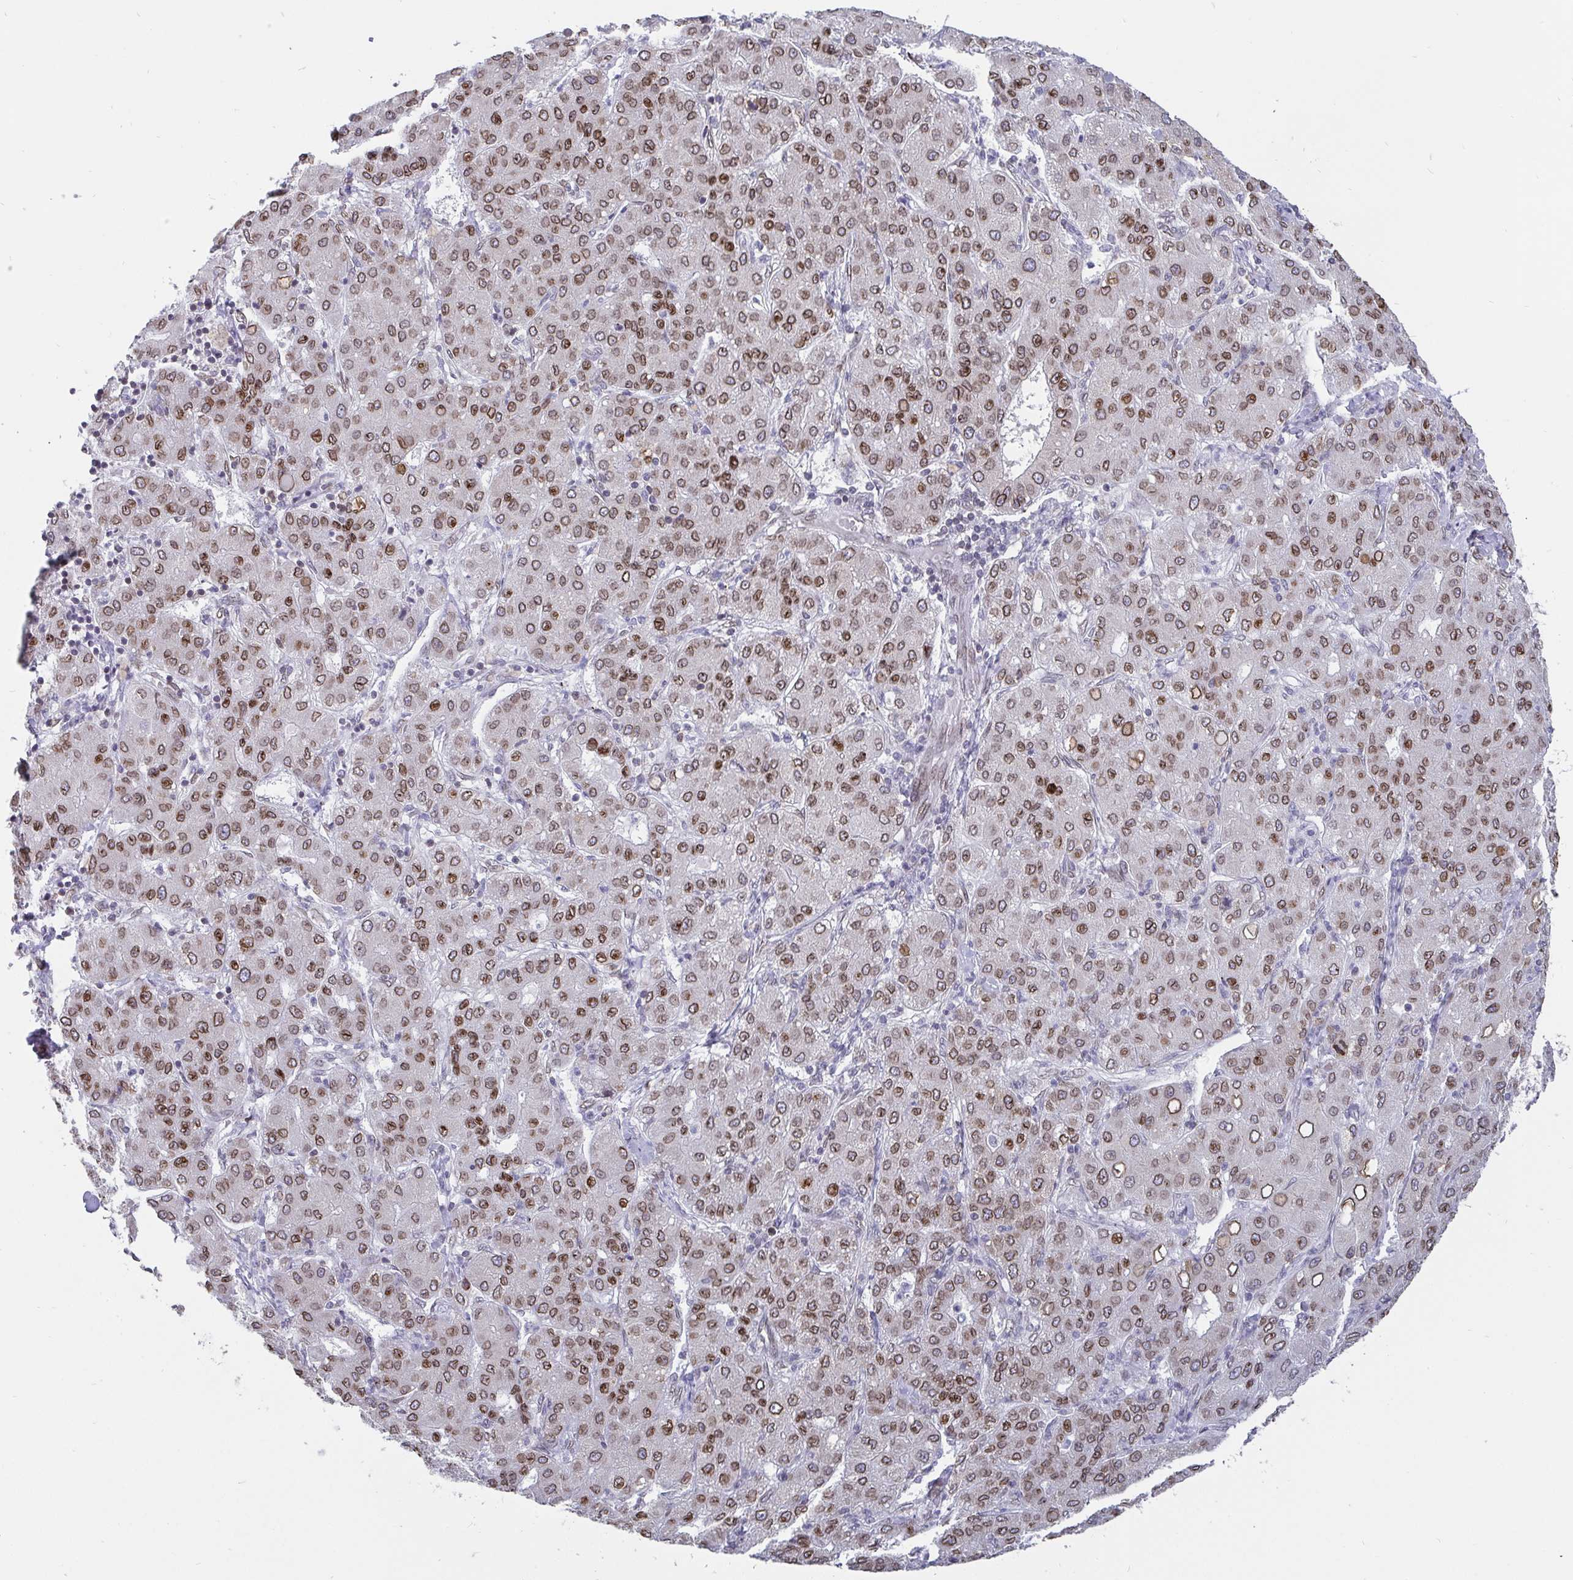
{"staining": {"intensity": "moderate", "quantity": ">75%", "location": "cytoplasmic/membranous,nuclear"}, "tissue": "liver cancer", "cell_type": "Tumor cells", "image_type": "cancer", "snomed": [{"axis": "morphology", "description": "Carcinoma, Hepatocellular, NOS"}, {"axis": "topography", "description": "Liver"}], "caption": "Immunohistochemical staining of liver cancer (hepatocellular carcinoma) demonstrates medium levels of moderate cytoplasmic/membranous and nuclear protein expression in about >75% of tumor cells. (Stains: DAB in brown, nuclei in blue, Microscopy: brightfield microscopy at high magnification).", "gene": "EMD", "patient": {"sex": "male", "age": 65}}